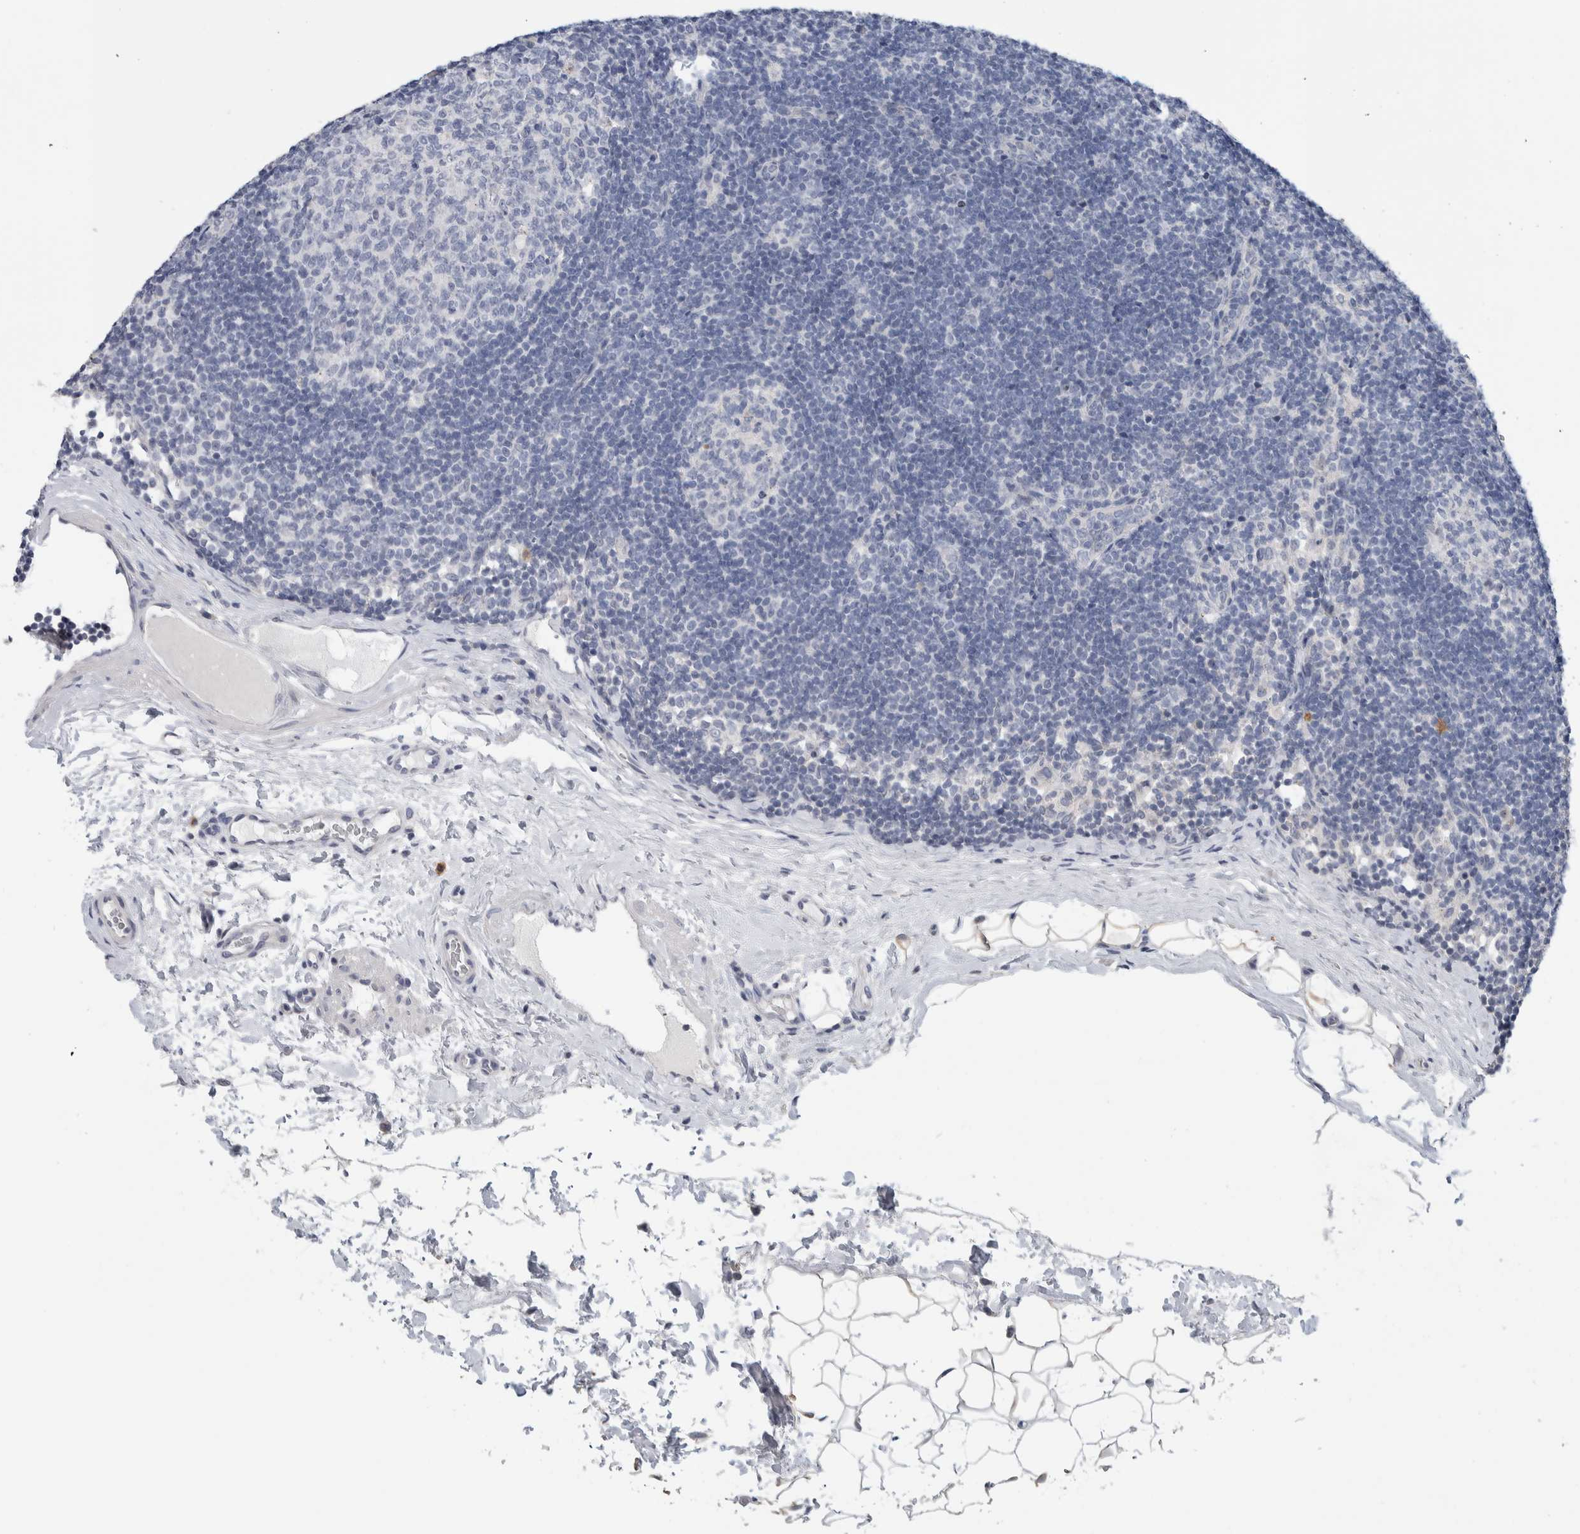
{"staining": {"intensity": "negative", "quantity": "none", "location": "none"}, "tissue": "lymph node", "cell_type": "Germinal center cells", "image_type": "normal", "snomed": [{"axis": "morphology", "description": "Normal tissue, NOS"}, {"axis": "topography", "description": "Lymph node"}], "caption": "This is a photomicrograph of IHC staining of unremarkable lymph node, which shows no expression in germinal center cells. Brightfield microscopy of immunohistochemistry stained with DAB (brown) and hematoxylin (blue), captured at high magnification.", "gene": "SCN2A", "patient": {"sex": "female", "age": 22}}